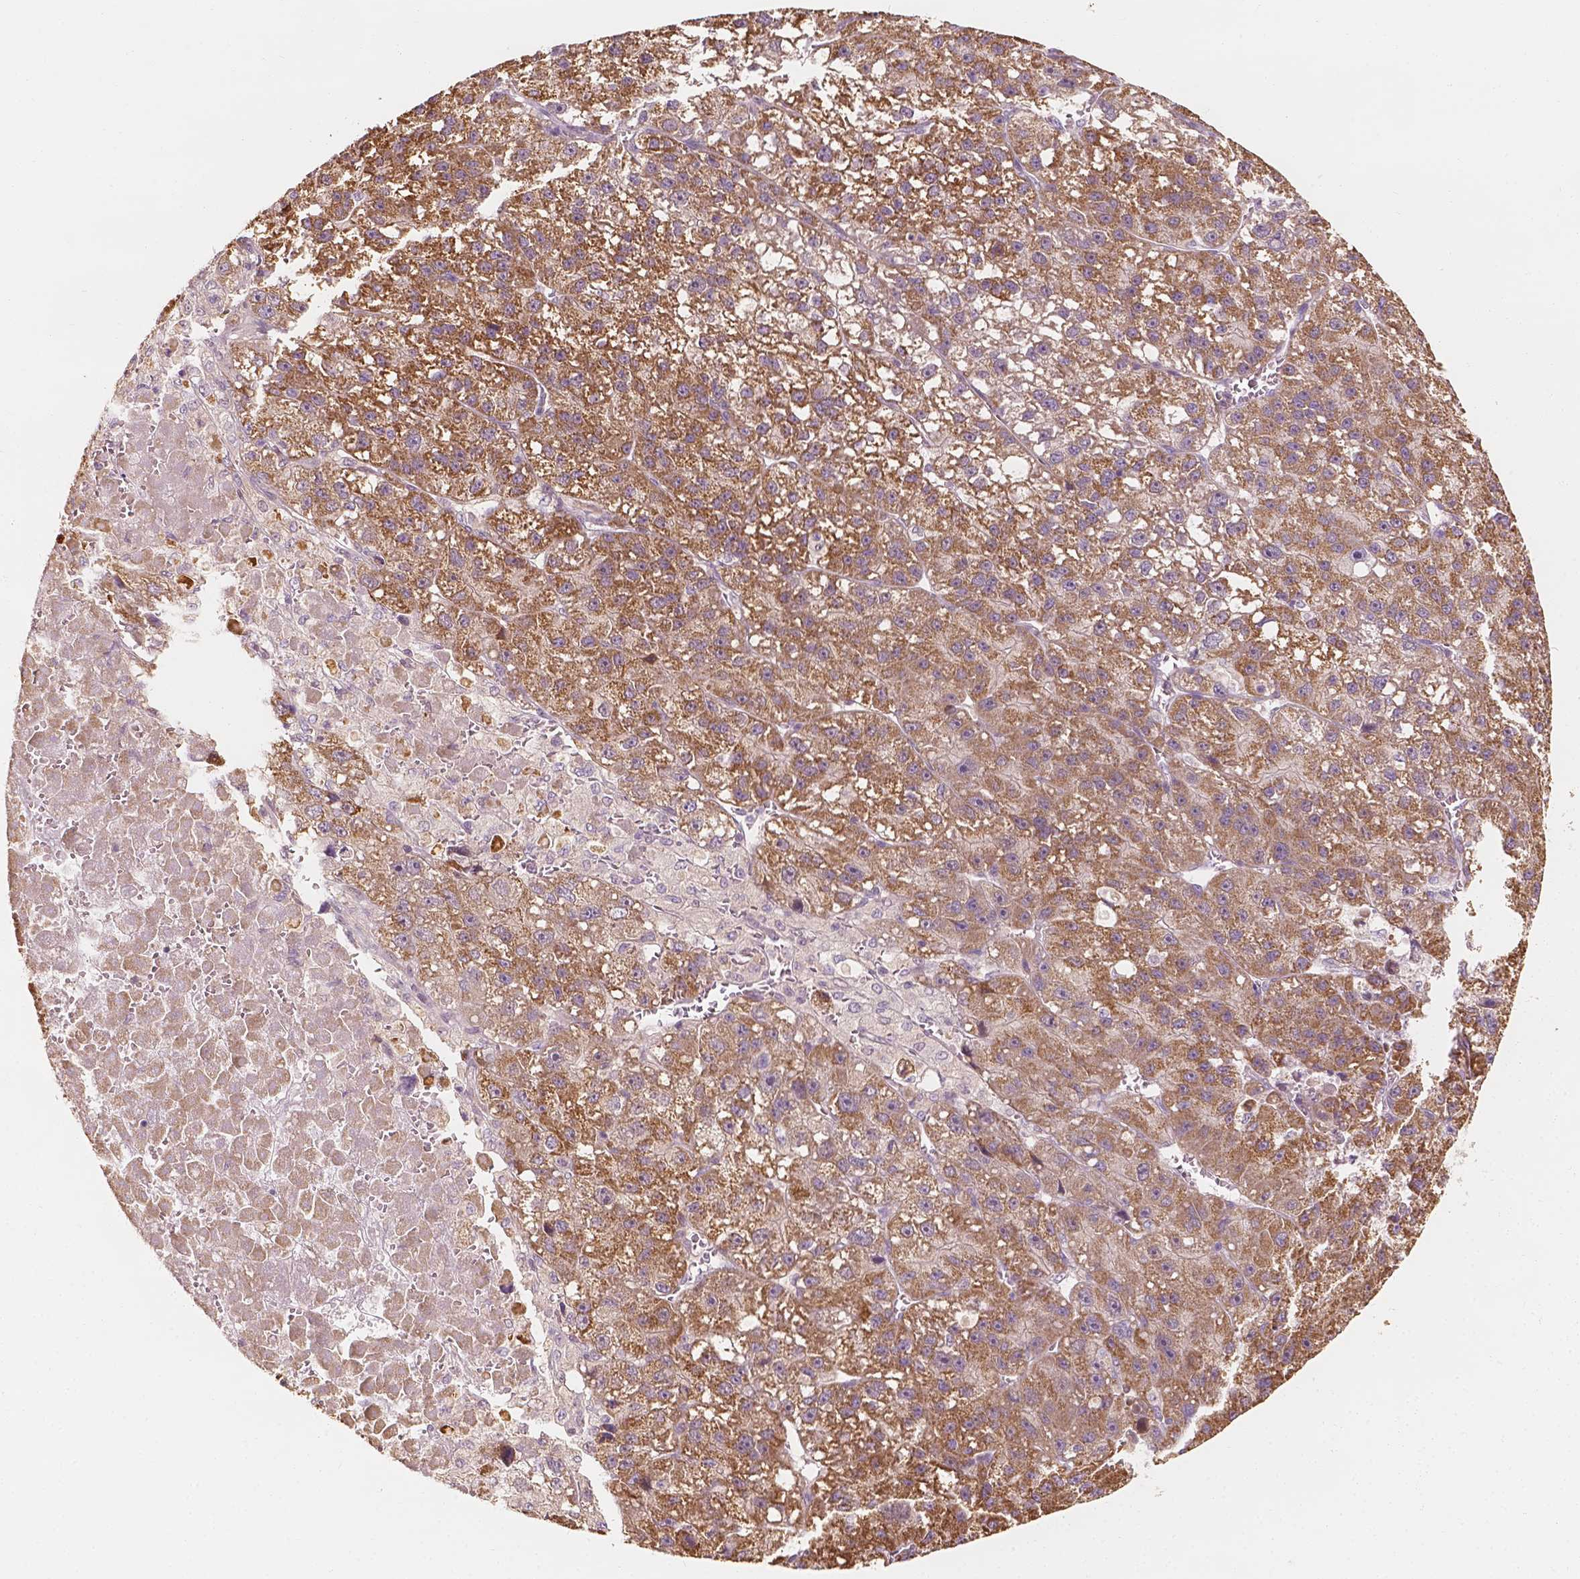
{"staining": {"intensity": "moderate", "quantity": ">75%", "location": "cytoplasmic/membranous"}, "tissue": "liver cancer", "cell_type": "Tumor cells", "image_type": "cancer", "snomed": [{"axis": "morphology", "description": "Carcinoma, Hepatocellular, NOS"}, {"axis": "topography", "description": "Liver"}], "caption": "Human liver cancer (hepatocellular carcinoma) stained with a brown dye displays moderate cytoplasmic/membranous positive staining in about >75% of tumor cells.", "gene": "TBC1D17", "patient": {"sex": "female", "age": 70}}